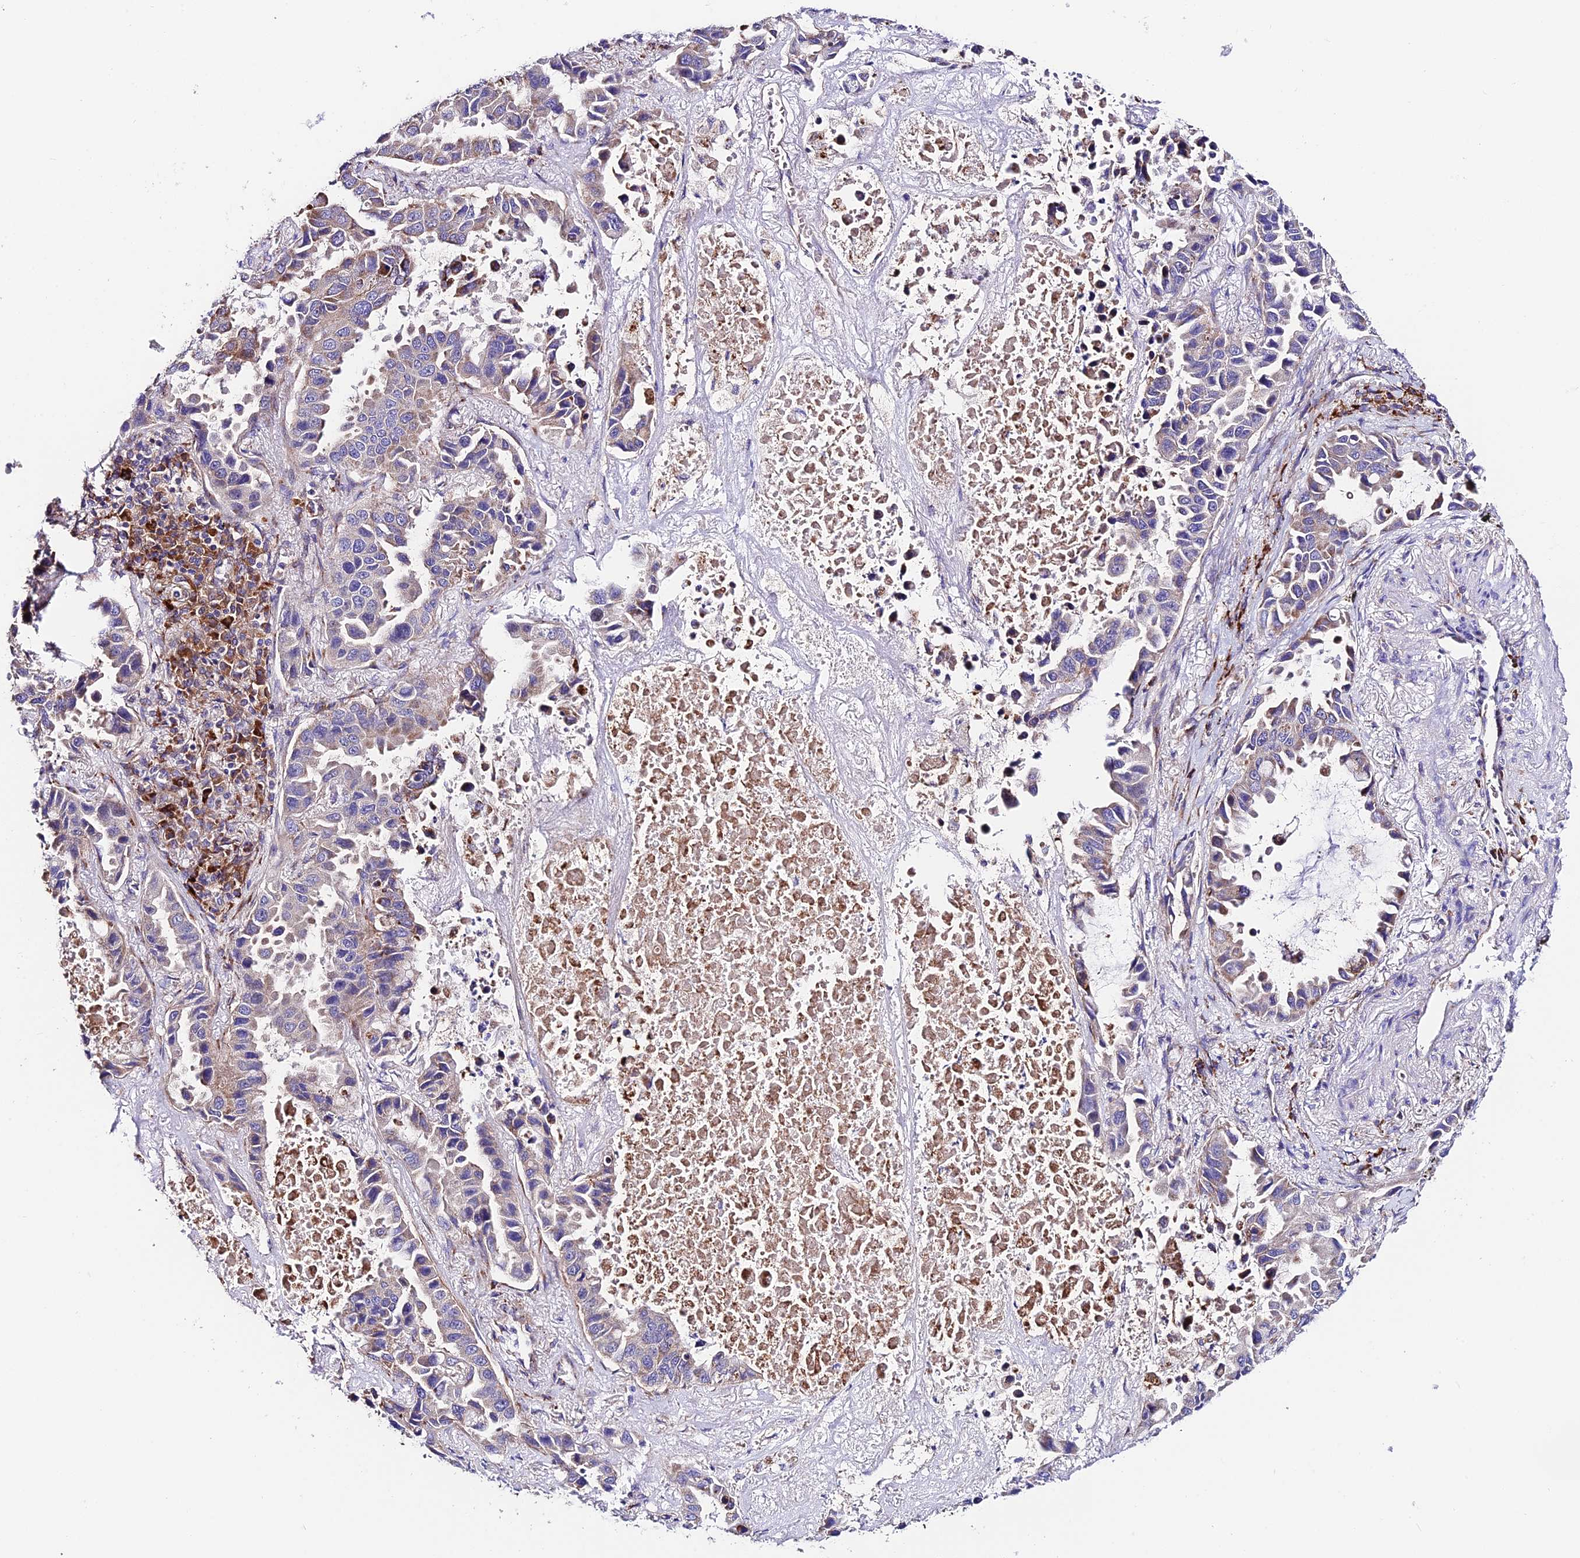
{"staining": {"intensity": "weak", "quantity": "25%-75%", "location": "cytoplasmic/membranous"}, "tissue": "lung cancer", "cell_type": "Tumor cells", "image_type": "cancer", "snomed": [{"axis": "morphology", "description": "Adenocarcinoma, NOS"}, {"axis": "topography", "description": "Lung"}], "caption": "Adenocarcinoma (lung) stained with a brown dye exhibits weak cytoplasmic/membranous positive positivity in approximately 25%-75% of tumor cells.", "gene": "VPS13C", "patient": {"sex": "male", "age": 64}}